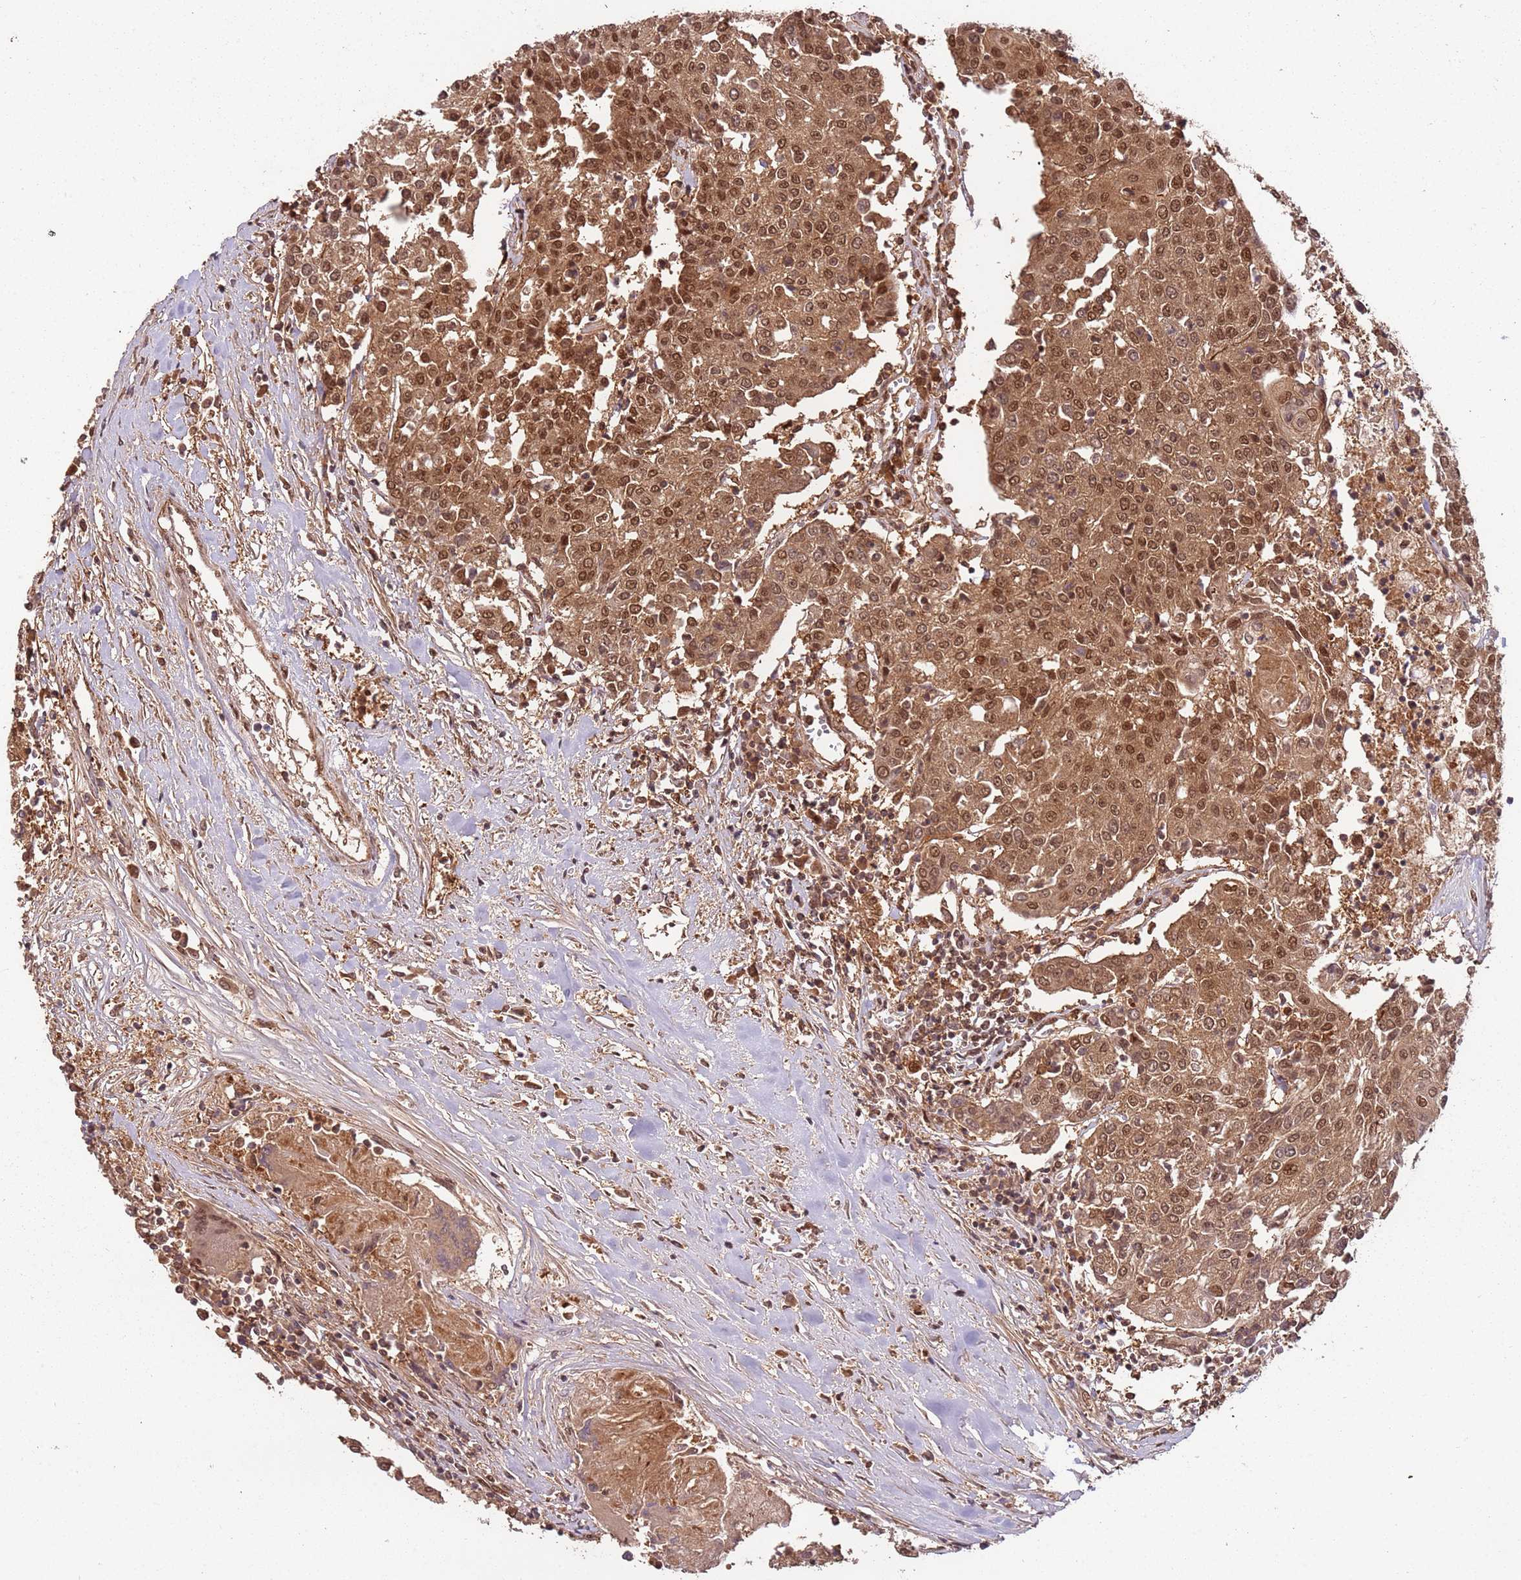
{"staining": {"intensity": "moderate", "quantity": ">75%", "location": "cytoplasmic/membranous,nuclear"}, "tissue": "urothelial cancer", "cell_type": "Tumor cells", "image_type": "cancer", "snomed": [{"axis": "morphology", "description": "Urothelial carcinoma, High grade"}, {"axis": "topography", "description": "Urinary bladder"}], "caption": "A micrograph showing moderate cytoplasmic/membranous and nuclear positivity in about >75% of tumor cells in urothelial cancer, as visualized by brown immunohistochemical staining.", "gene": "PGLS", "patient": {"sex": "female", "age": 85}}